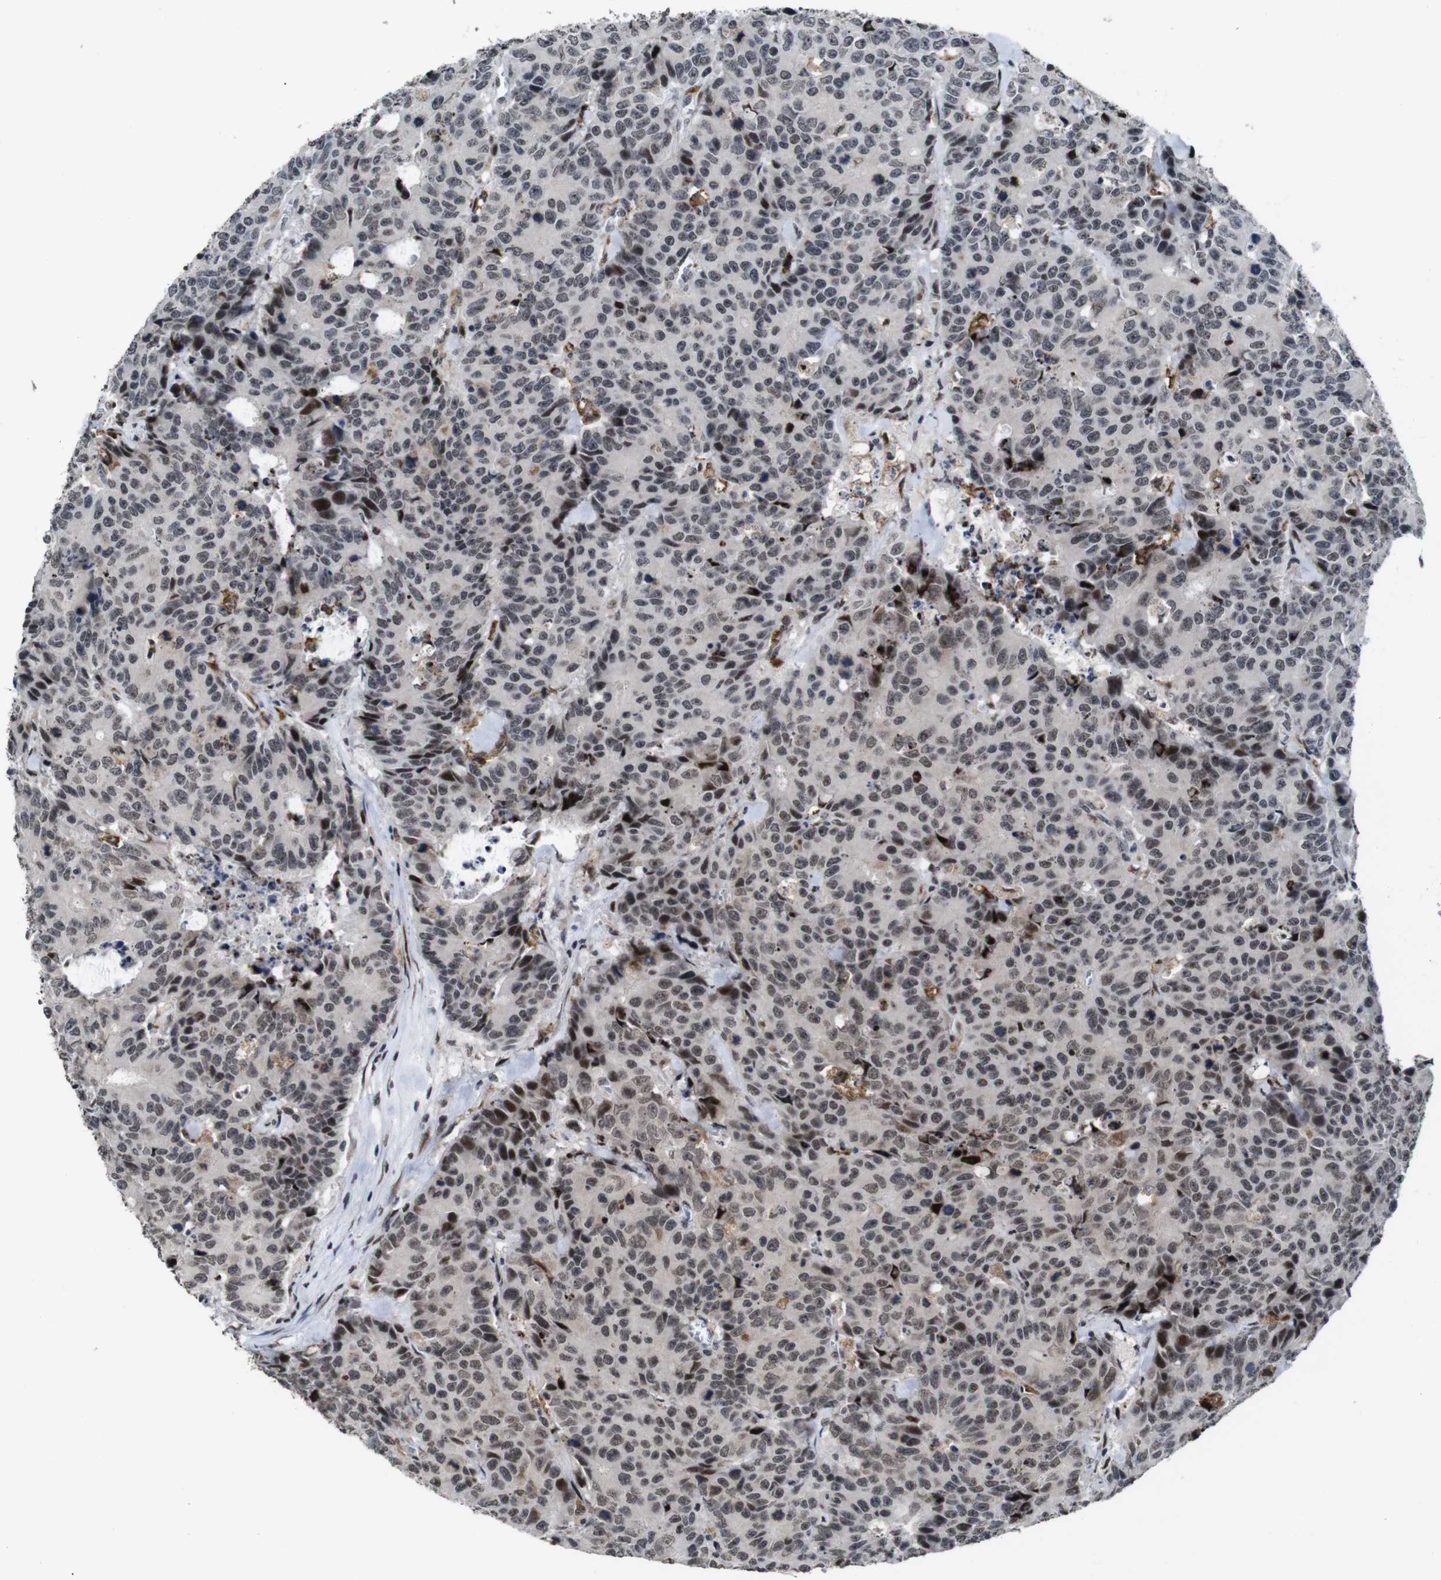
{"staining": {"intensity": "weak", "quantity": ">75%", "location": "nuclear"}, "tissue": "colorectal cancer", "cell_type": "Tumor cells", "image_type": "cancer", "snomed": [{"axis": "morphology", "description": "Adenocarcinoma, NOS"}, {"axis": "topography", "description": "Colon"}], "caption": "Adenocarcinoma (colorectal) was stained to show a protein in brown. There is low levels of weak nuclear staining in about >75% of tumor cells. The staining was performed using DAB, with brown indicating positive protein expression. Nuclei are stained blue with hematoxylin.", "gene": "EIF4G1", "patient": {"sex": "female", "age": 86}}